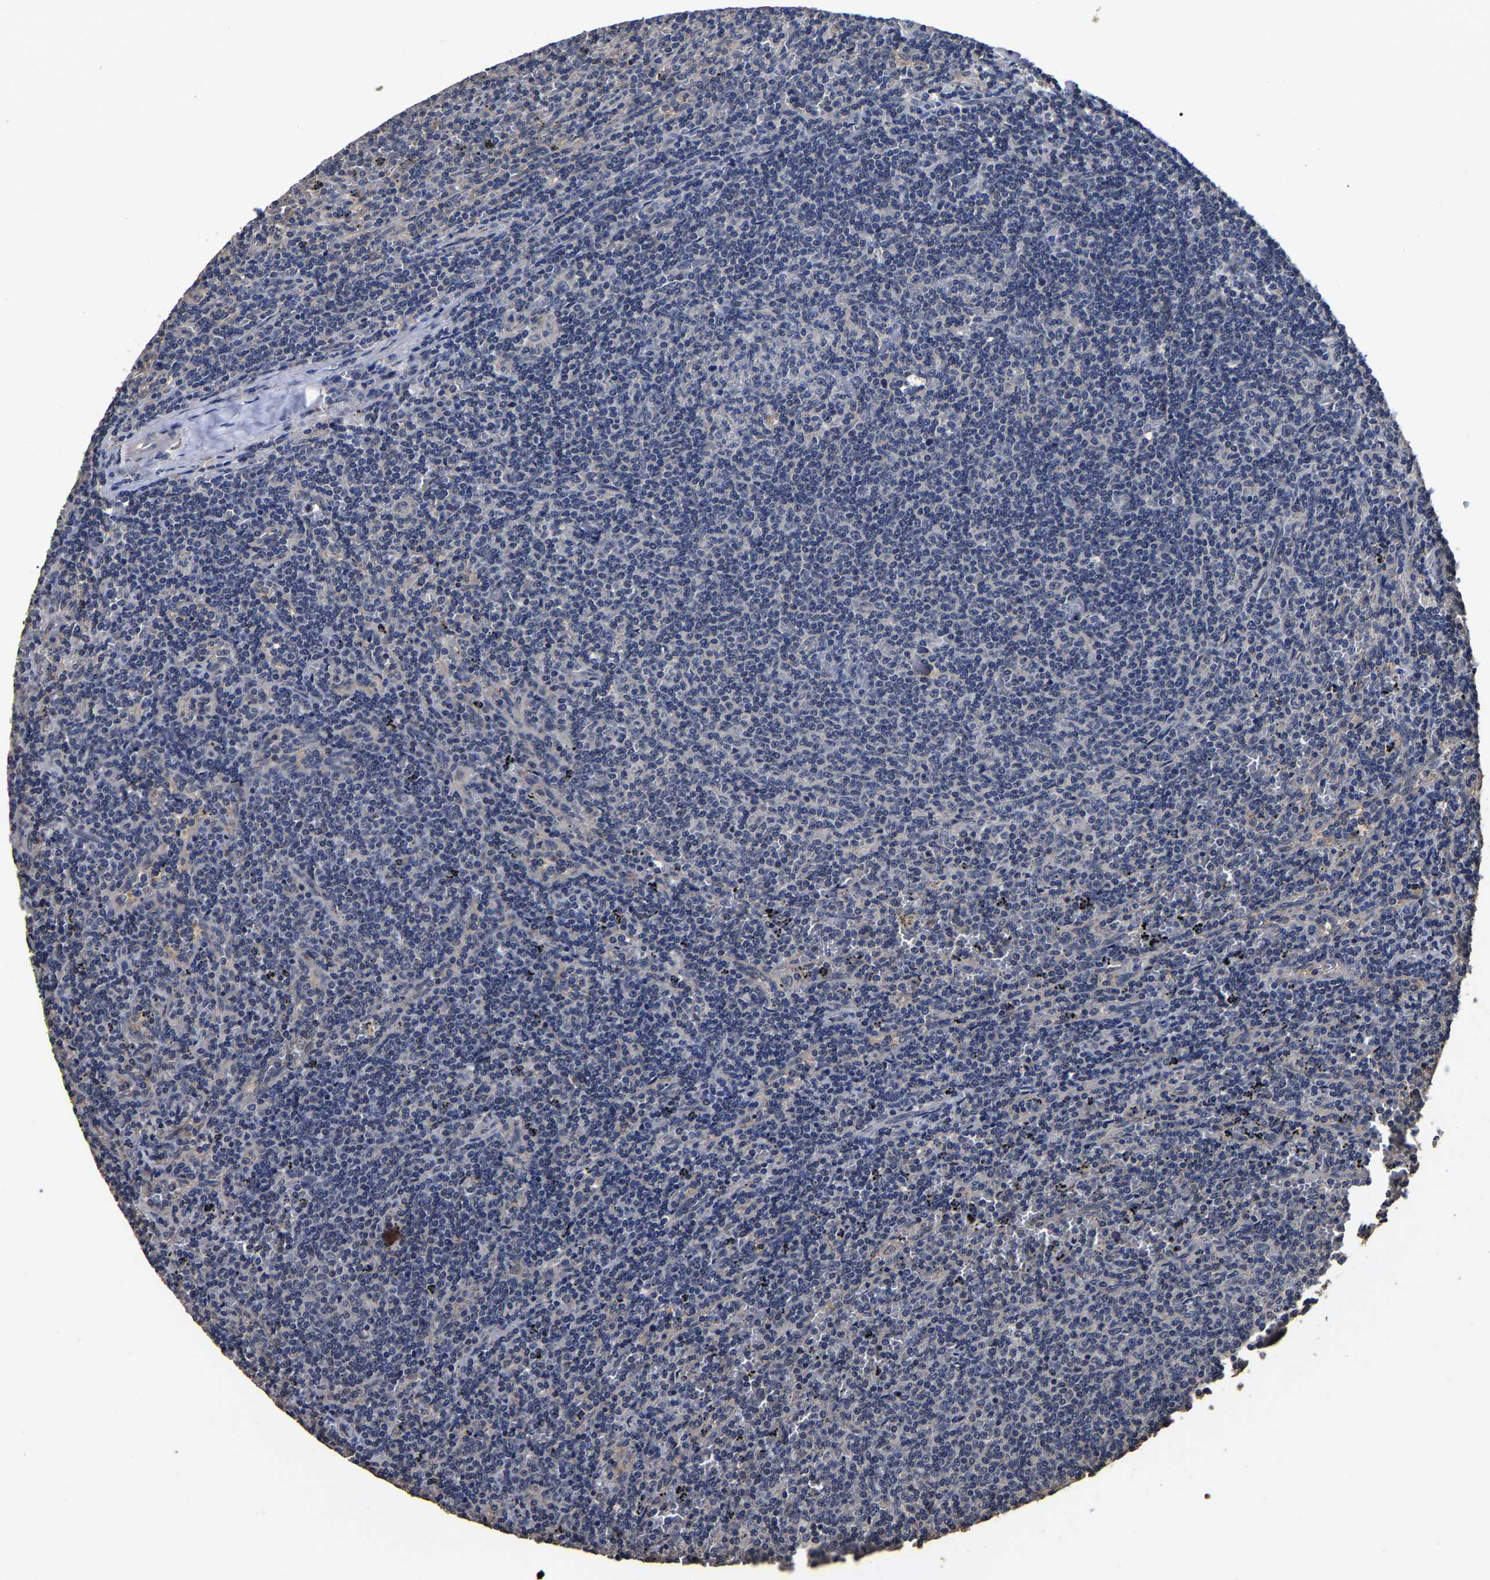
{"staining": {"intensity": "negative", "quantity": "none", "location": "none"}, "tissue": "lymphoma", "cell_type": "Tumor cells", "image_type": "cancer", "snomed": [{"axis": "morphology", "description": "Malignant lymphoma, non-Hodgkin's type, Low grade"}, {"axis": "topography", "description": "Spleen"}], "caption": "Immunohistochemistry of human malignant lymphoma, non-Hodgkin's type (low-grade) shows no expression in tumor cells. The staining is performed using DAB brown chromogen with nuclei counter-stained in using hematoxylin.", "gene": "STK32C", "patient": {"sex": "female", "age": 50}}